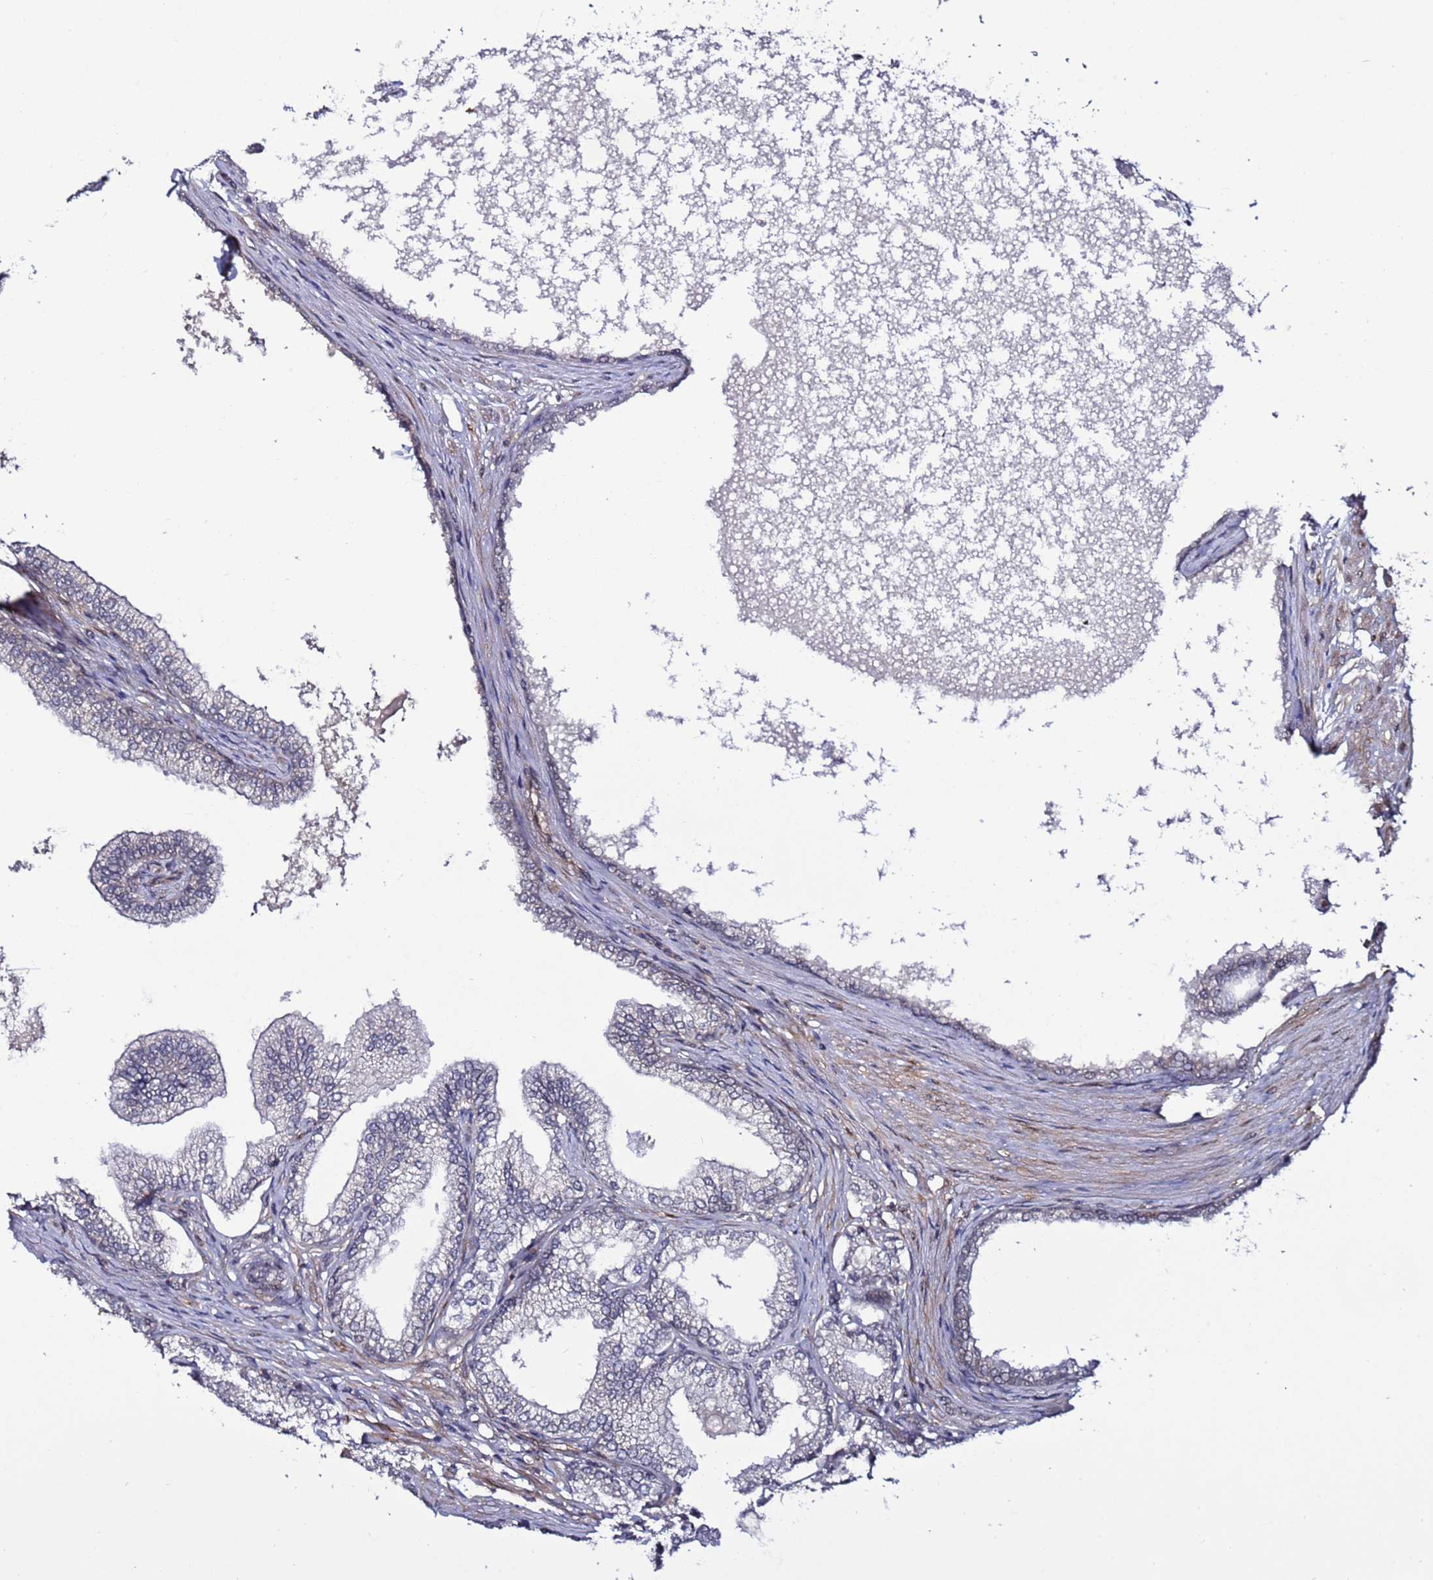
{"staining": {"intensity": "moderate", "quantity": "<25%", "location": "cytoplasmic/membranous"}, "tissue": "prostate", "cell_type": "Glandular cells", "image_type": "normal", "snomed": [{"axis": "morphology", "description": "Normal tissue, NOS"}, {"axis": "morphology", "description": "Urothelial carcinoma, Low grade"}, {"axis": "topography", "description": "Urinary bladder"}, {"axis": "topography", "description": "Prostate"}], "caption": "About <25% of glandular cells in normal human prostate display moderate cytoplasmic/membranous protein expression as visualized by brown immunohistochemical staining.", "gene": "POLR2D", "patient": {"sex": "male", "age": 60}}